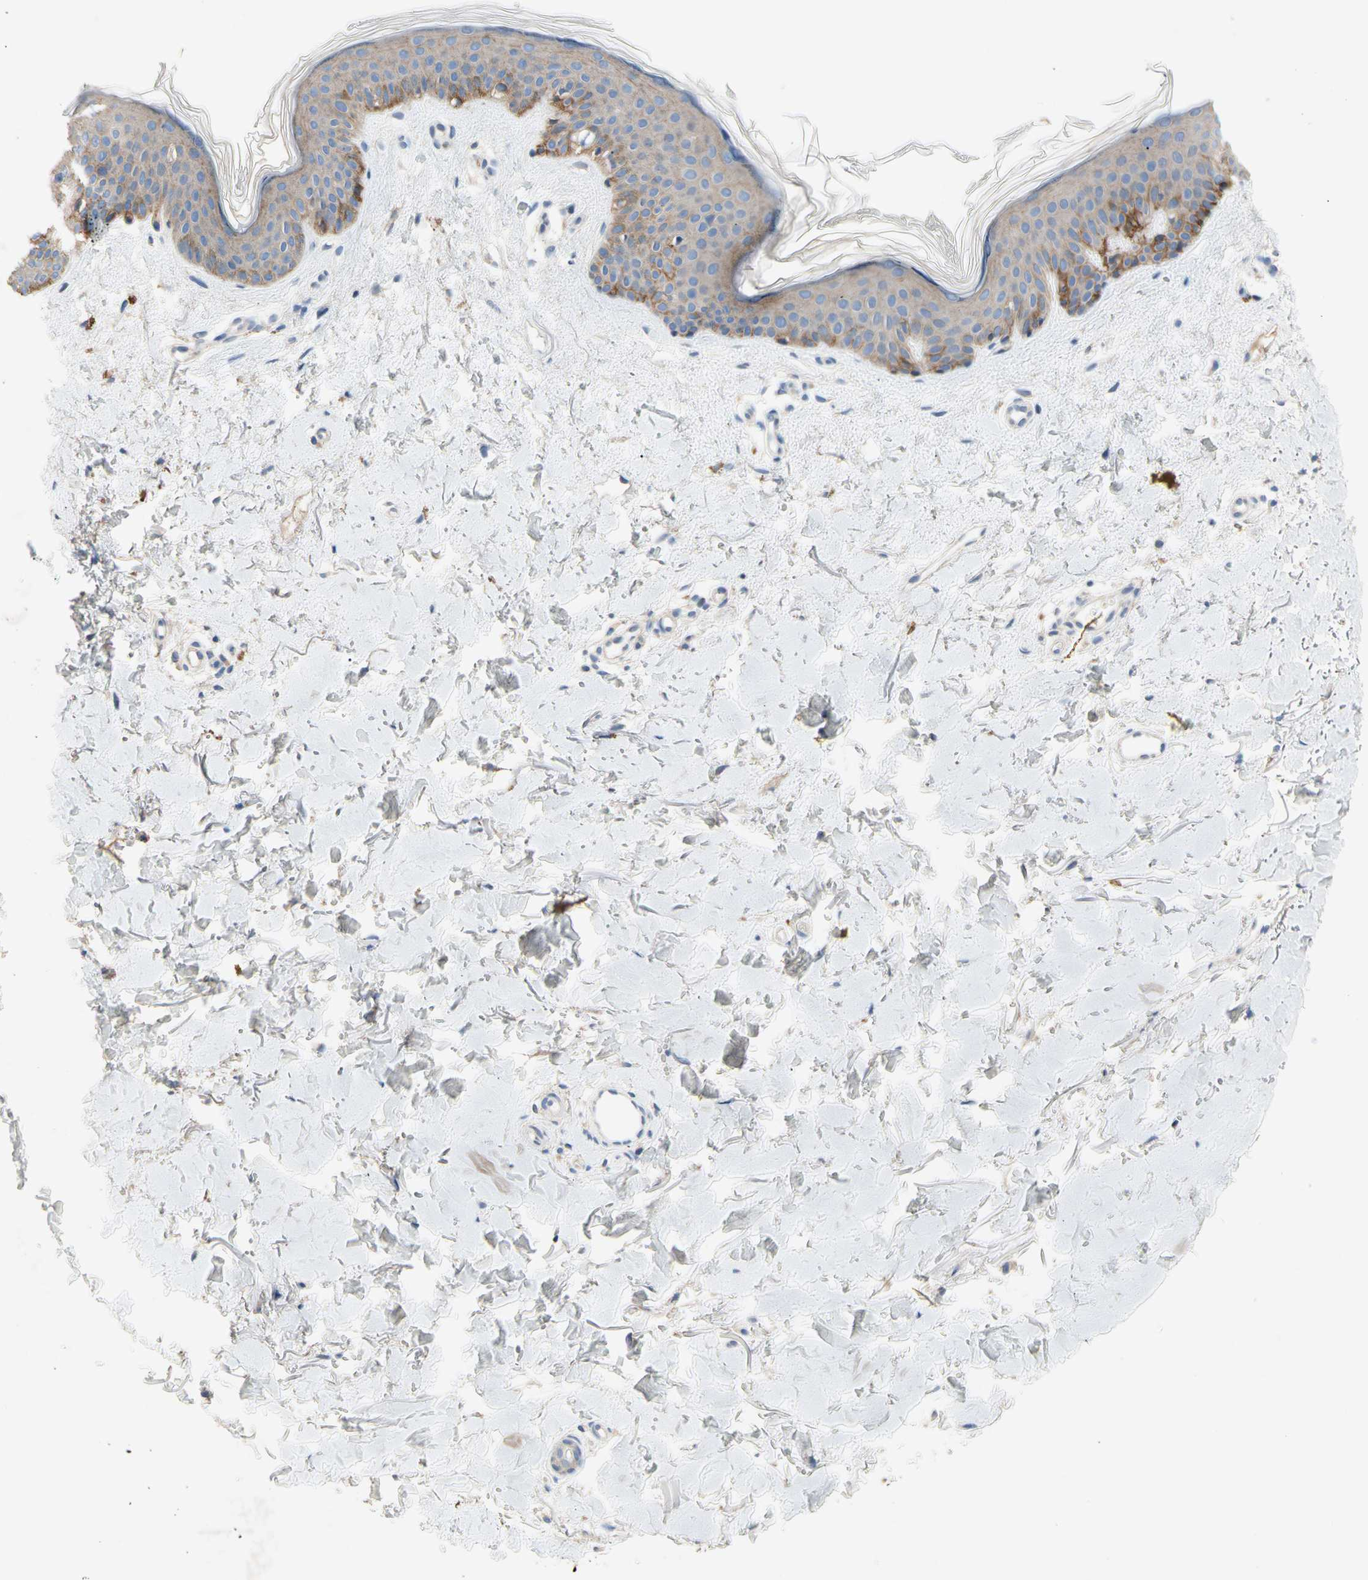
{"staining": {"intensity": "negative", "quantity": "none", "location": "none"}, "tissue": "skin", "cell_type": "Fibroblasts", "image_type": "normal", "snomed": [{"axis": "morphology", "description": "Normal tissue, NOS"}, {"axis": "topography", "description": "Skin"}], "caption": "Immunohistochemistry image of benign skin stained for a protein (brown), which displays no positivity in fibroblasts.", "gene": "CA14", "patient": {"sex": "female", "age": 56}}